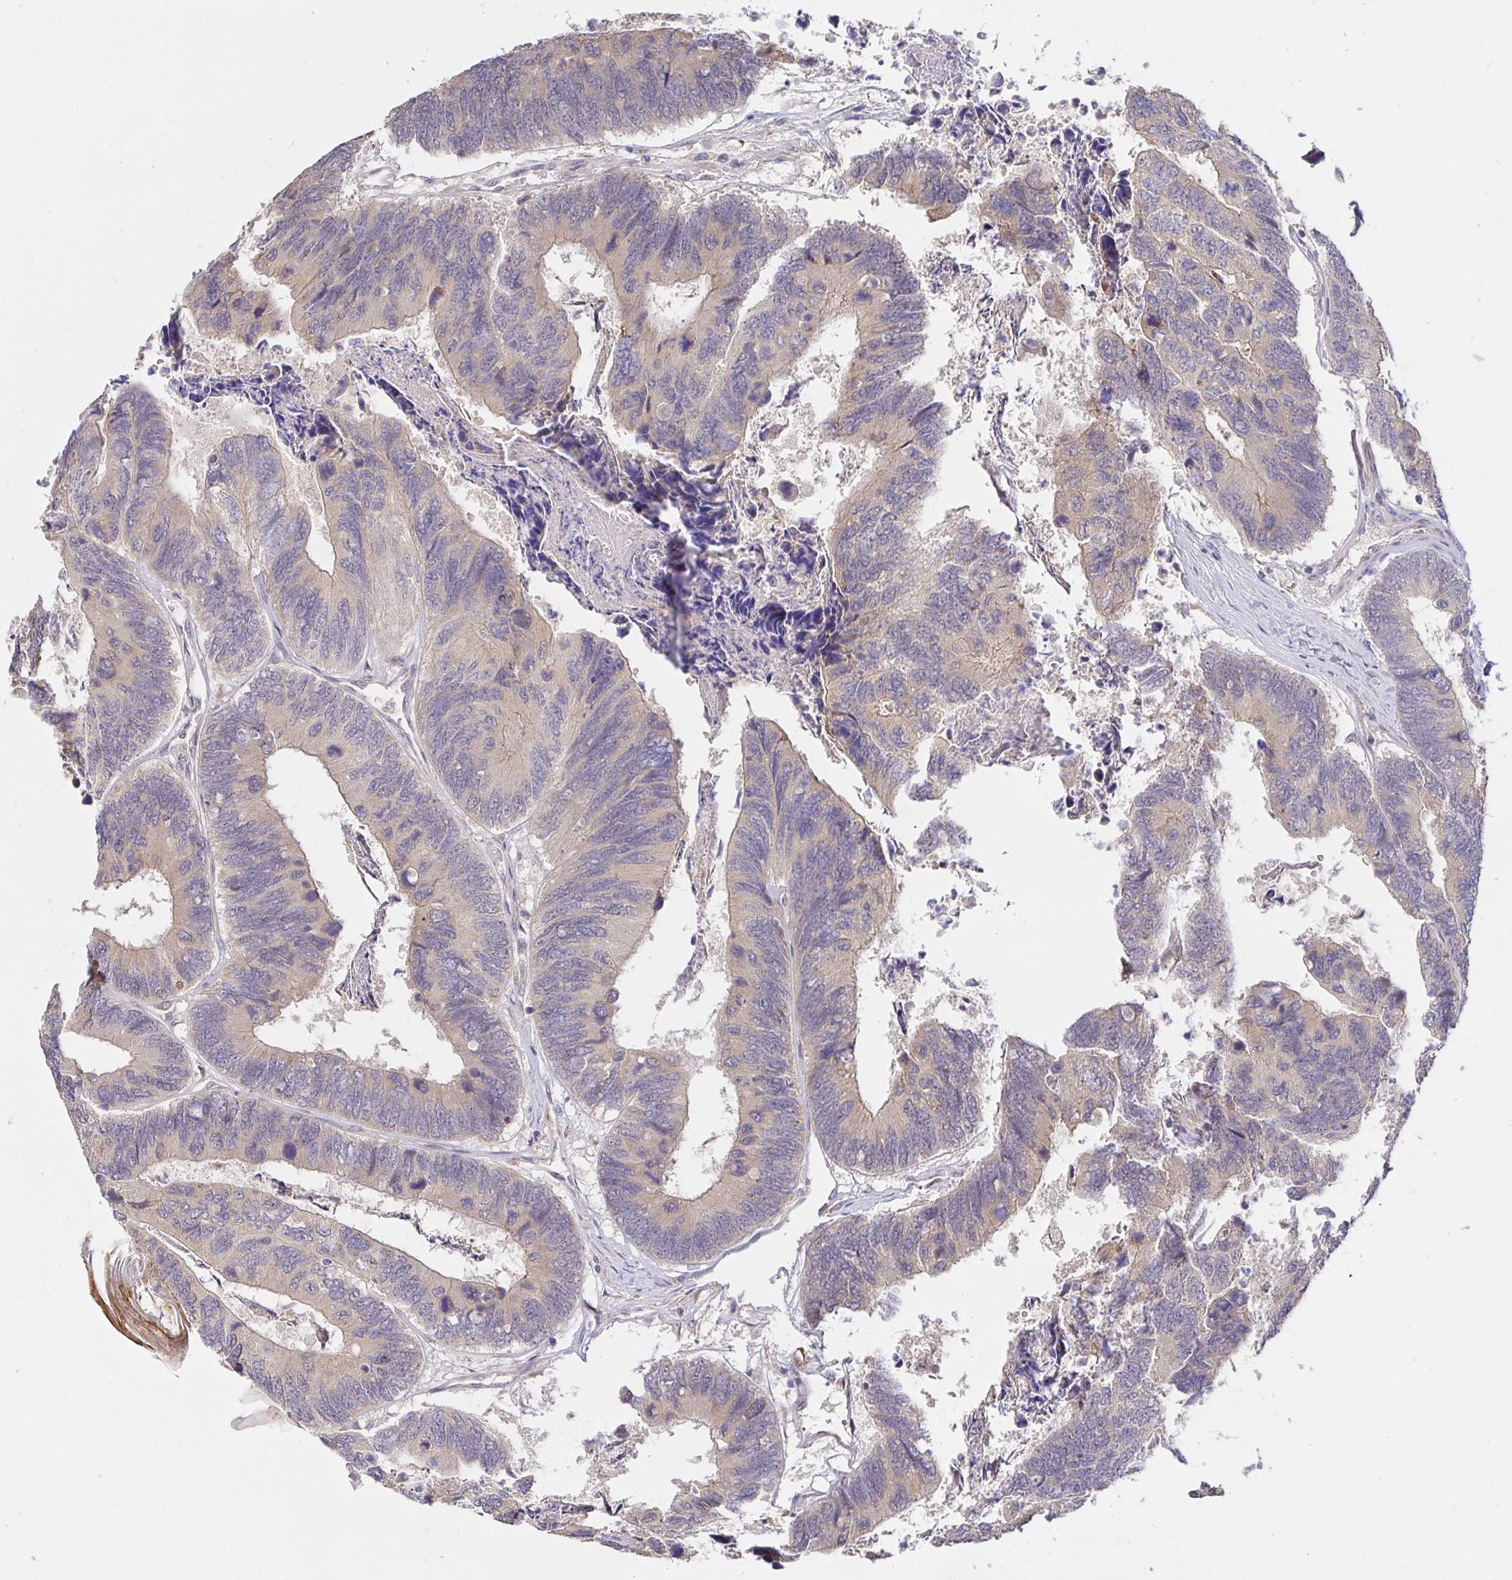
{"staining": {"intensity": "weak", "quantity": "25%-75%", "location": "cytoplasmic/membranous"}, "tissue": "colorectal cancer", "cell_type": "Tumor cells", "image_type": "cancer", "snomed": [{"axis": "morphology", "description": "Adenocarcinoma, NOS"}, {"axis": "topography", "description": "Colon"}], "caption": "DAB (3,3'-diaminobenzidine) immunohistochemical staining of colorectal adenocarcinoma demonstrates weak cytoplasmic/membranous protein staining in about 25%-75% of tumor cells.", "gene": "ZDHHC11", "patient": {"sex": "female", "age": 67}}